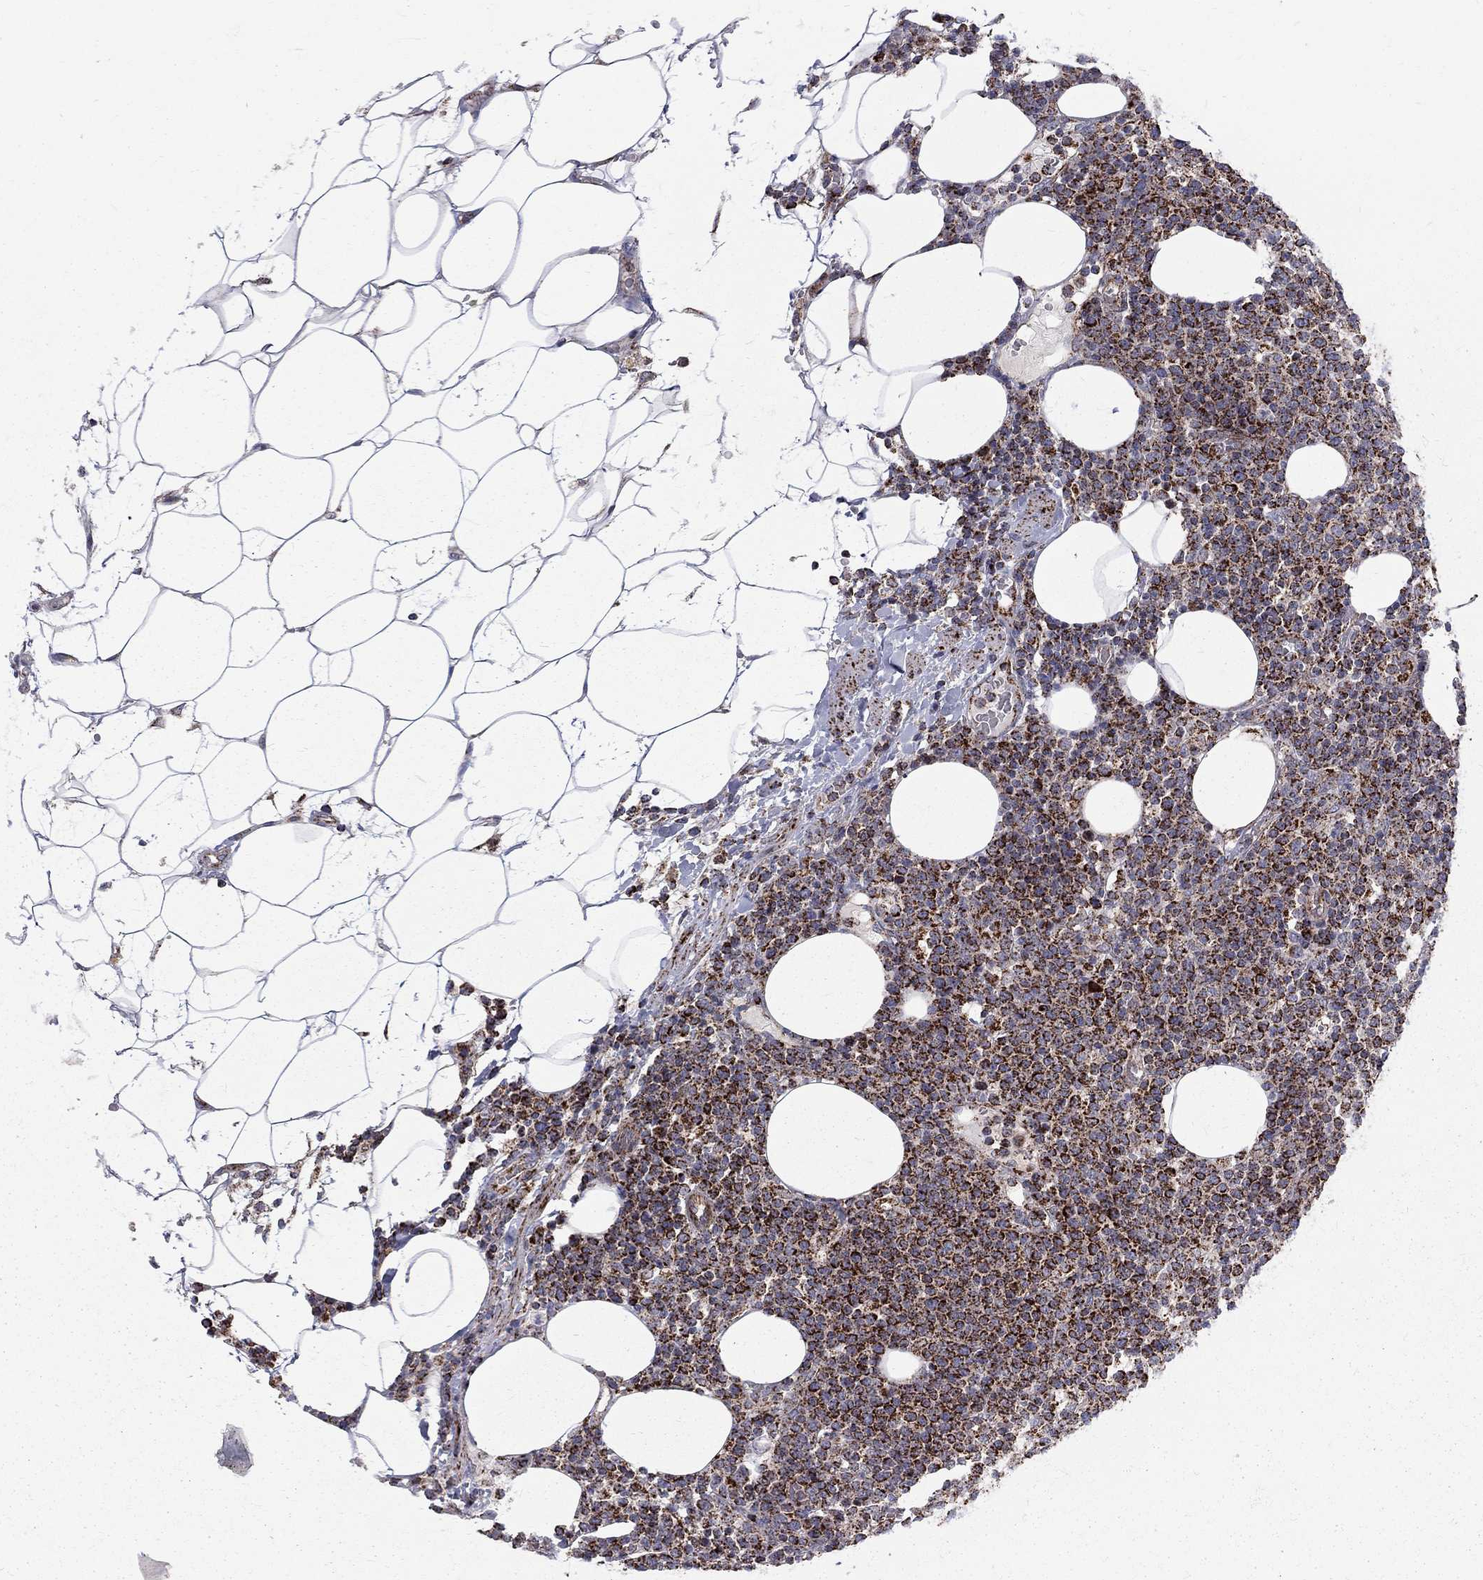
{"staining": {"intensity": "strong", "quantity": ">75%", "location": "cytoplasmic/membranous"}, "tissue": "lymphoma", "cell_type": "Tumor cells", "image_type": "cancer", "snomed": [{"axis": "morphology", "description": "Malignant lymphoma, non-Hodgkin's type, High grade"}, {"axis": "topography", "description": "Lymph node"}], "caption": "High-magnification brightfield microscopy of high-grade malignant lymphoma, non-Hodgkin's type stained with DAB (brown) and counterstained with hematoxylin (blue). tumor cells exhibit strong cytoplasmic/membranous positivity is seen in about>75% of cells. (IHC, brightfield microscopy, high magnification).", "gene": "ALDH1B1", "patient": {"sex": "male", "age": 61}}